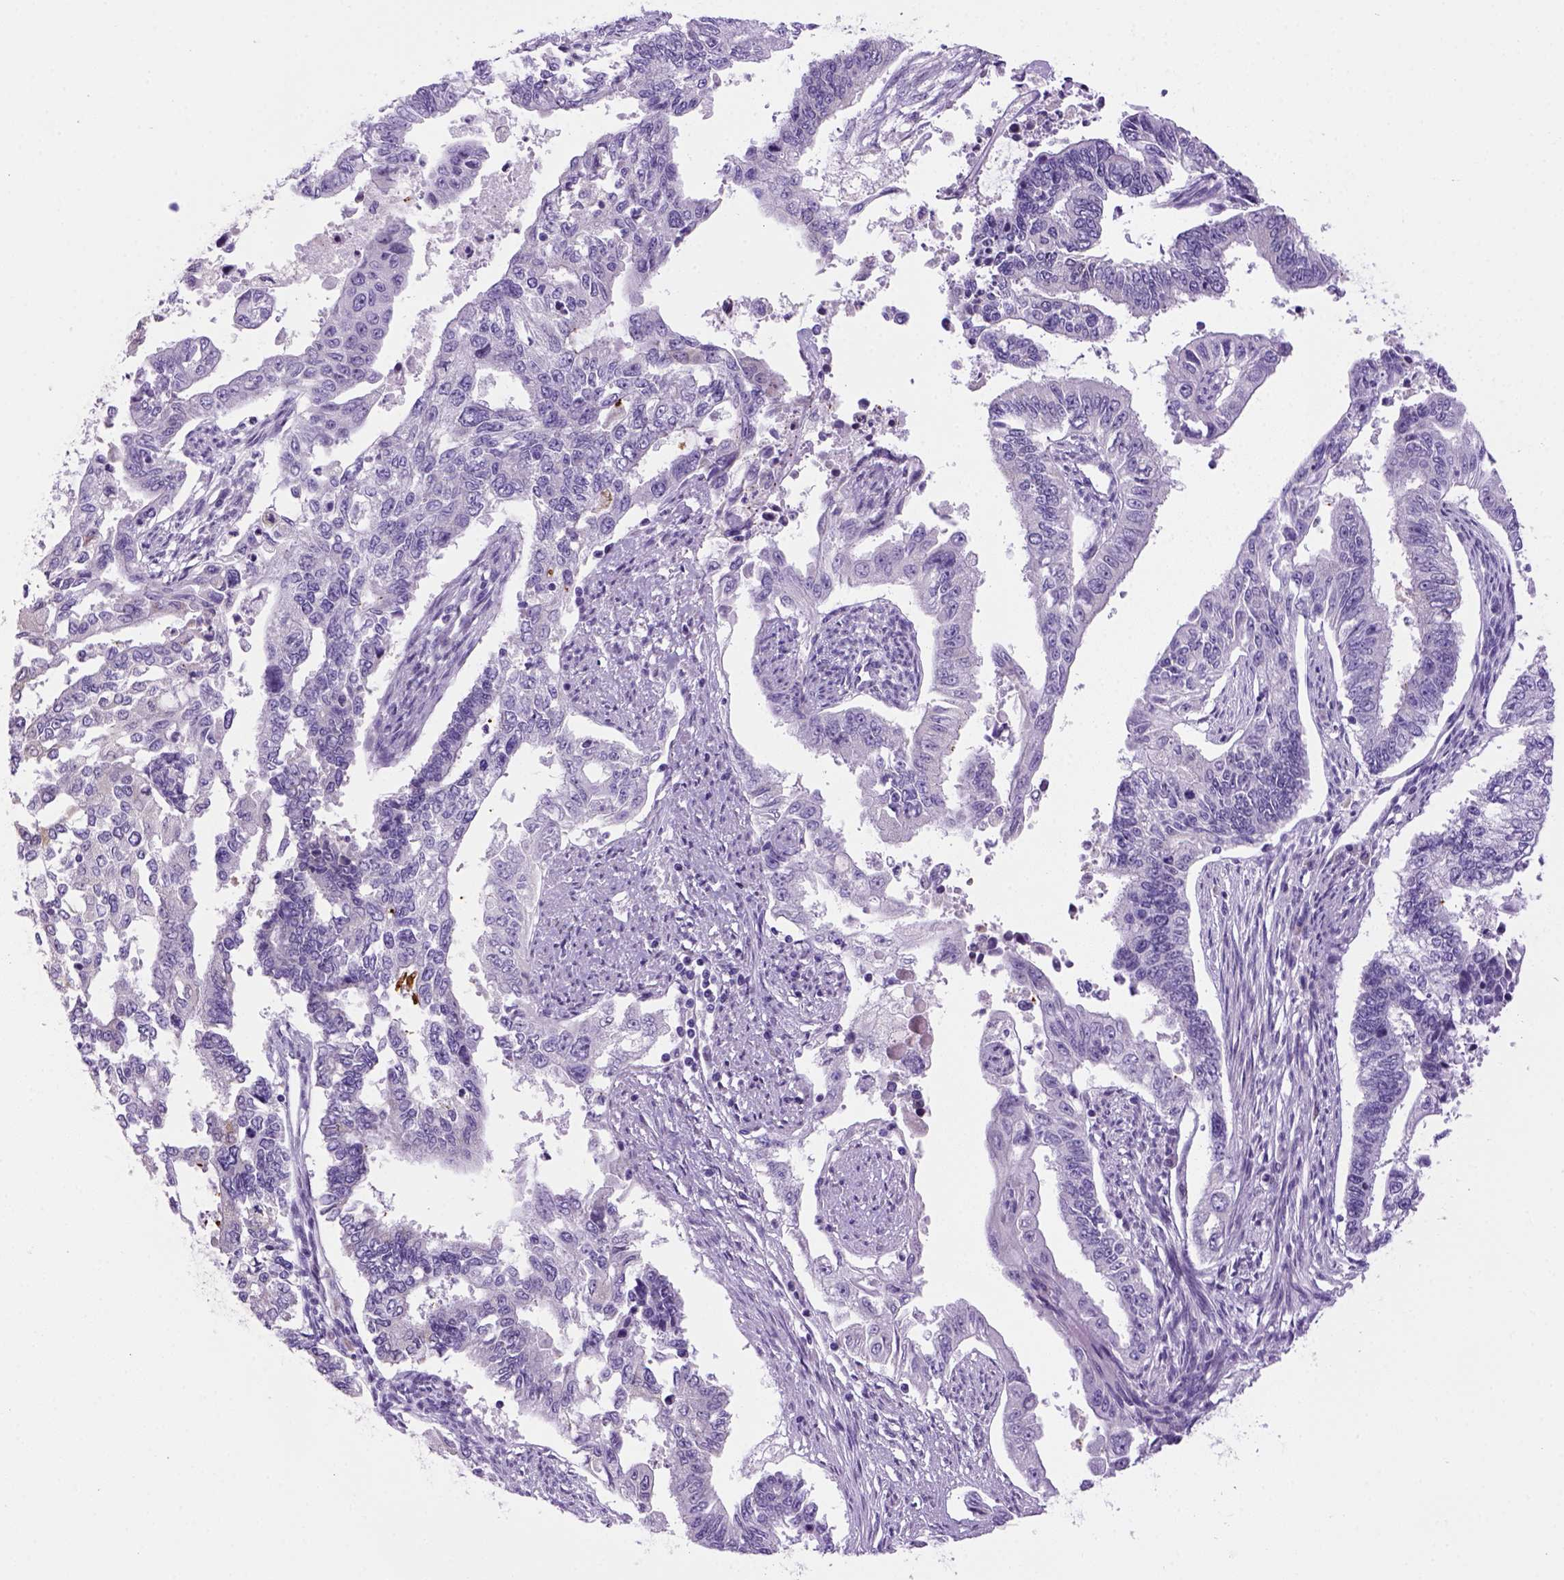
{"staining": {"intensity": "negative", "quantity": "none", "location": "none"}, "tissue": "endometrial cancer", "cell_type": "Tumor cells", "image_type": "cancer", "snomed": [{"axis": "morphology", "description": "Adenocarcinoma, NOS"}, {"axis": "topography", "description": "Uterus"}], "caption": "An IHC photomicrograph of endometrial cancer (adenocarcinoma) is shown. There is no staining in tumor cells of endometrial cancer (adenocarcinoma).", "gene": "DNAH11", "patient": {"sex": "female", "age": 59}}